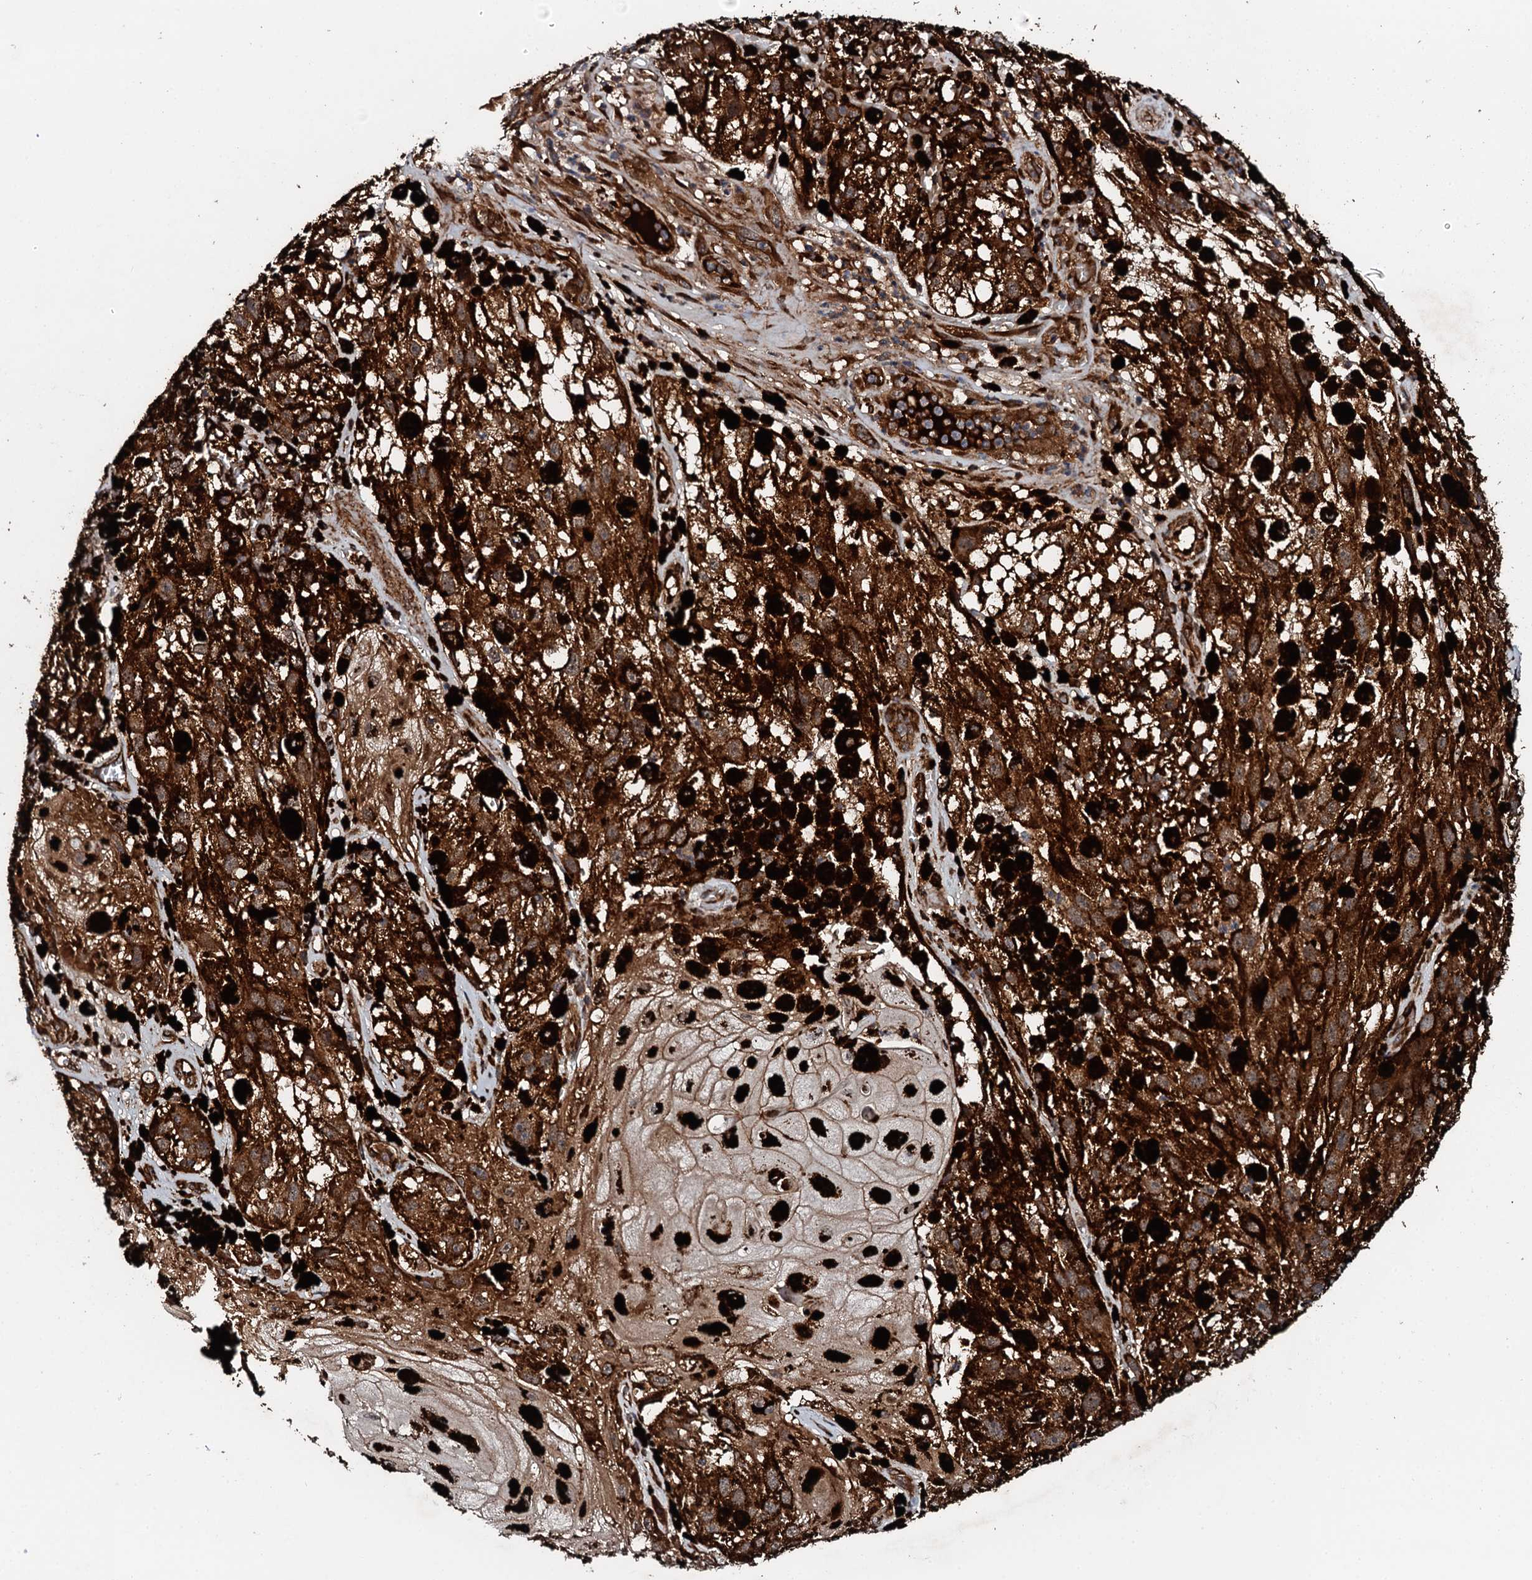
{"staining": {"intensity": "strong", "quantity": ">75%", "location": "cytoplasmic/membranous"}, "tissue": "melanoma", "cell_type": "Tumor cells", "image_type": "cancer", "snomed": [{"axis": "morphology", "description": "Malignant melanoma, NOS"}, {"axis": "topography", "description": "Skin"}], "caption": "This image shows IHC staining of melanoma, with high strong cytoplasmic/membranous expression in about >75% of tumor cells.", "gene": "FLYWCH1", "patient": {"sex": "male", "age": 88}}